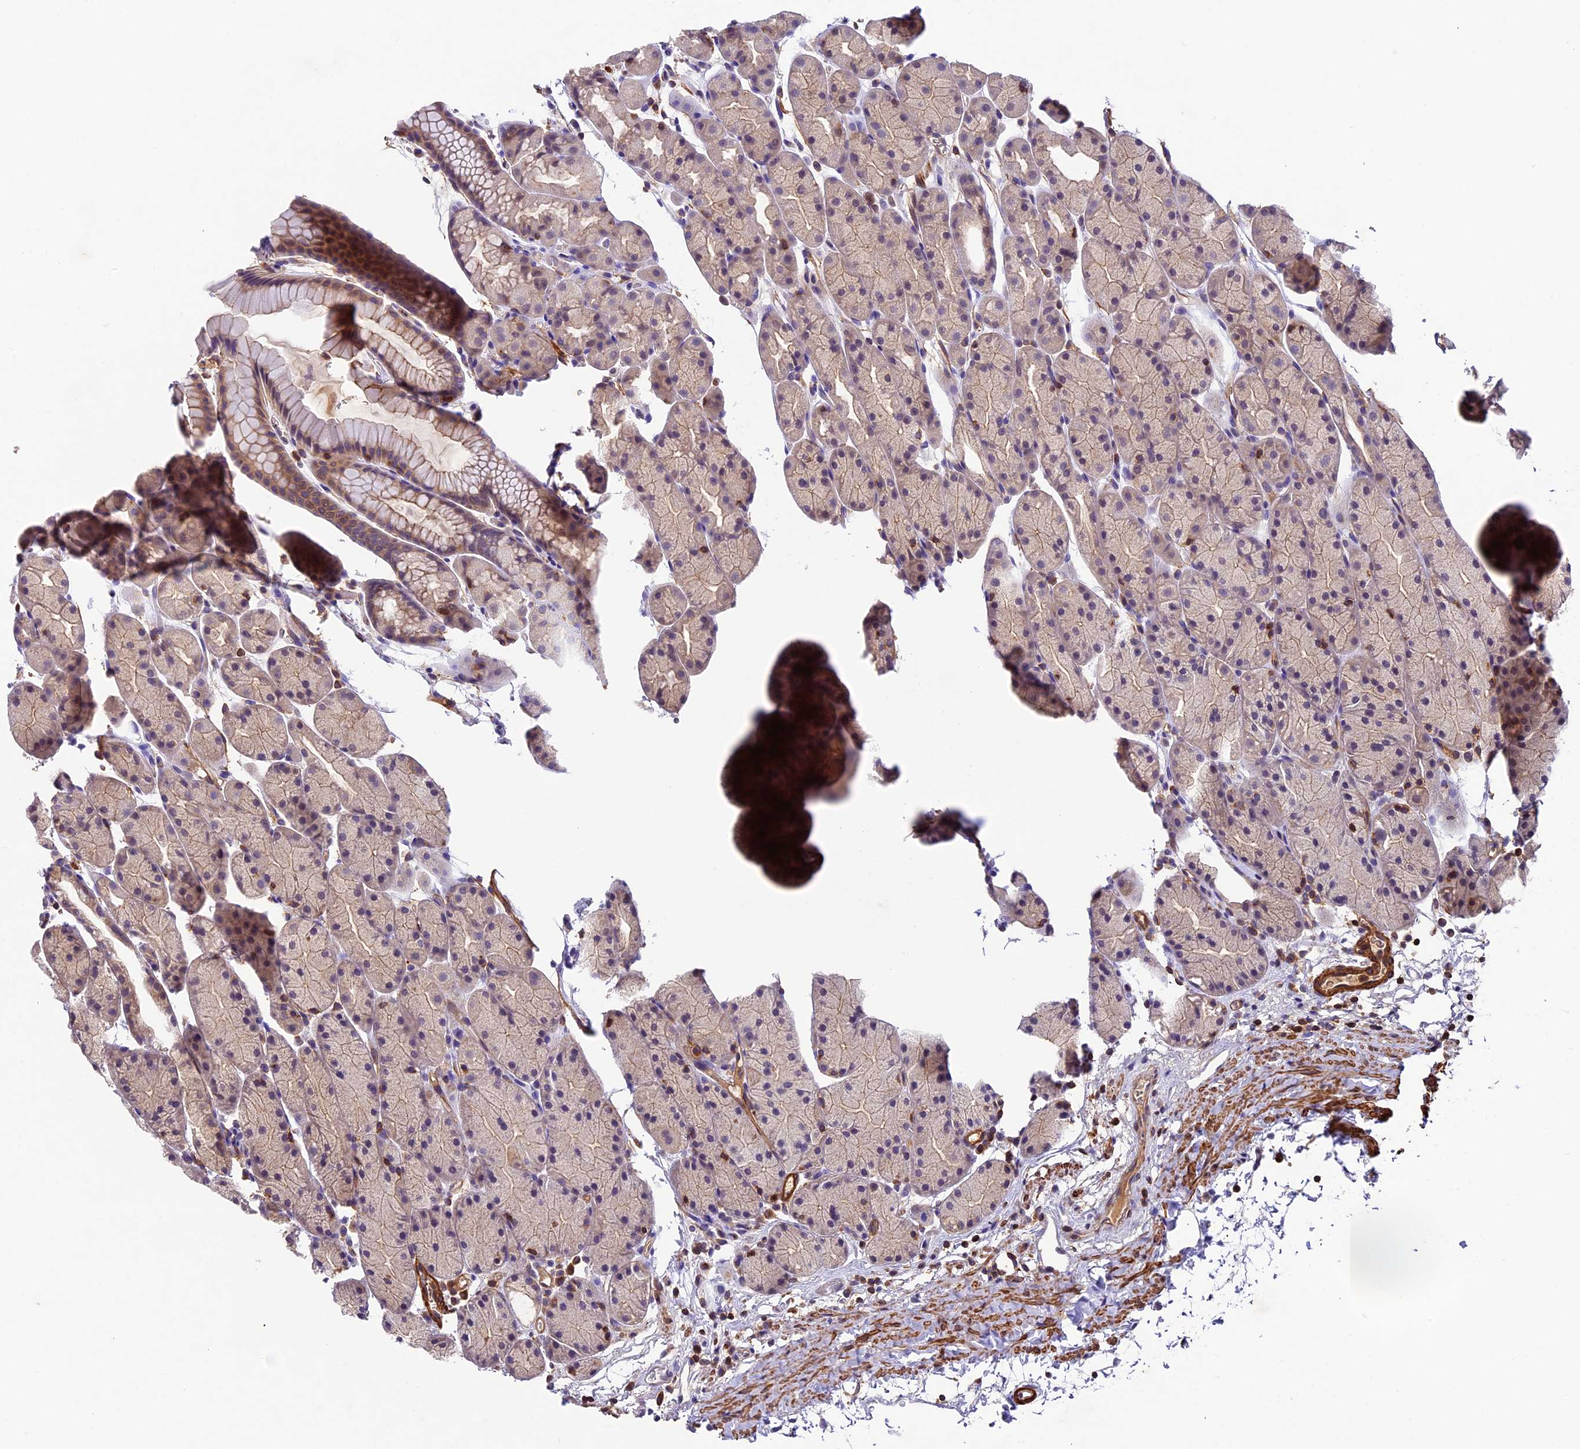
{"staining": {"intensity": "weak", "quantity": "25%-75%", "location": "cytoplasmic/membranous"}, "tissue": "stomach", "cell_type": "Glandular cells", "image_type": "normal", "snomed": [{"axis": "morphology", "description": "Normal tissue, NOS"}, {"axis": "topography", "description": "Stomach, upper"}, {"axis": "topography", "description": "Stomach"}], "caption": "High-power microscopy captured an IHC micrograph of normal stomach, revealing weak cytoplasmic/membranous positivity in approximately 25%-75% of glandular cells.", "gene": "TBC1D1", "patient": {"sex": "male", "age": 47}}